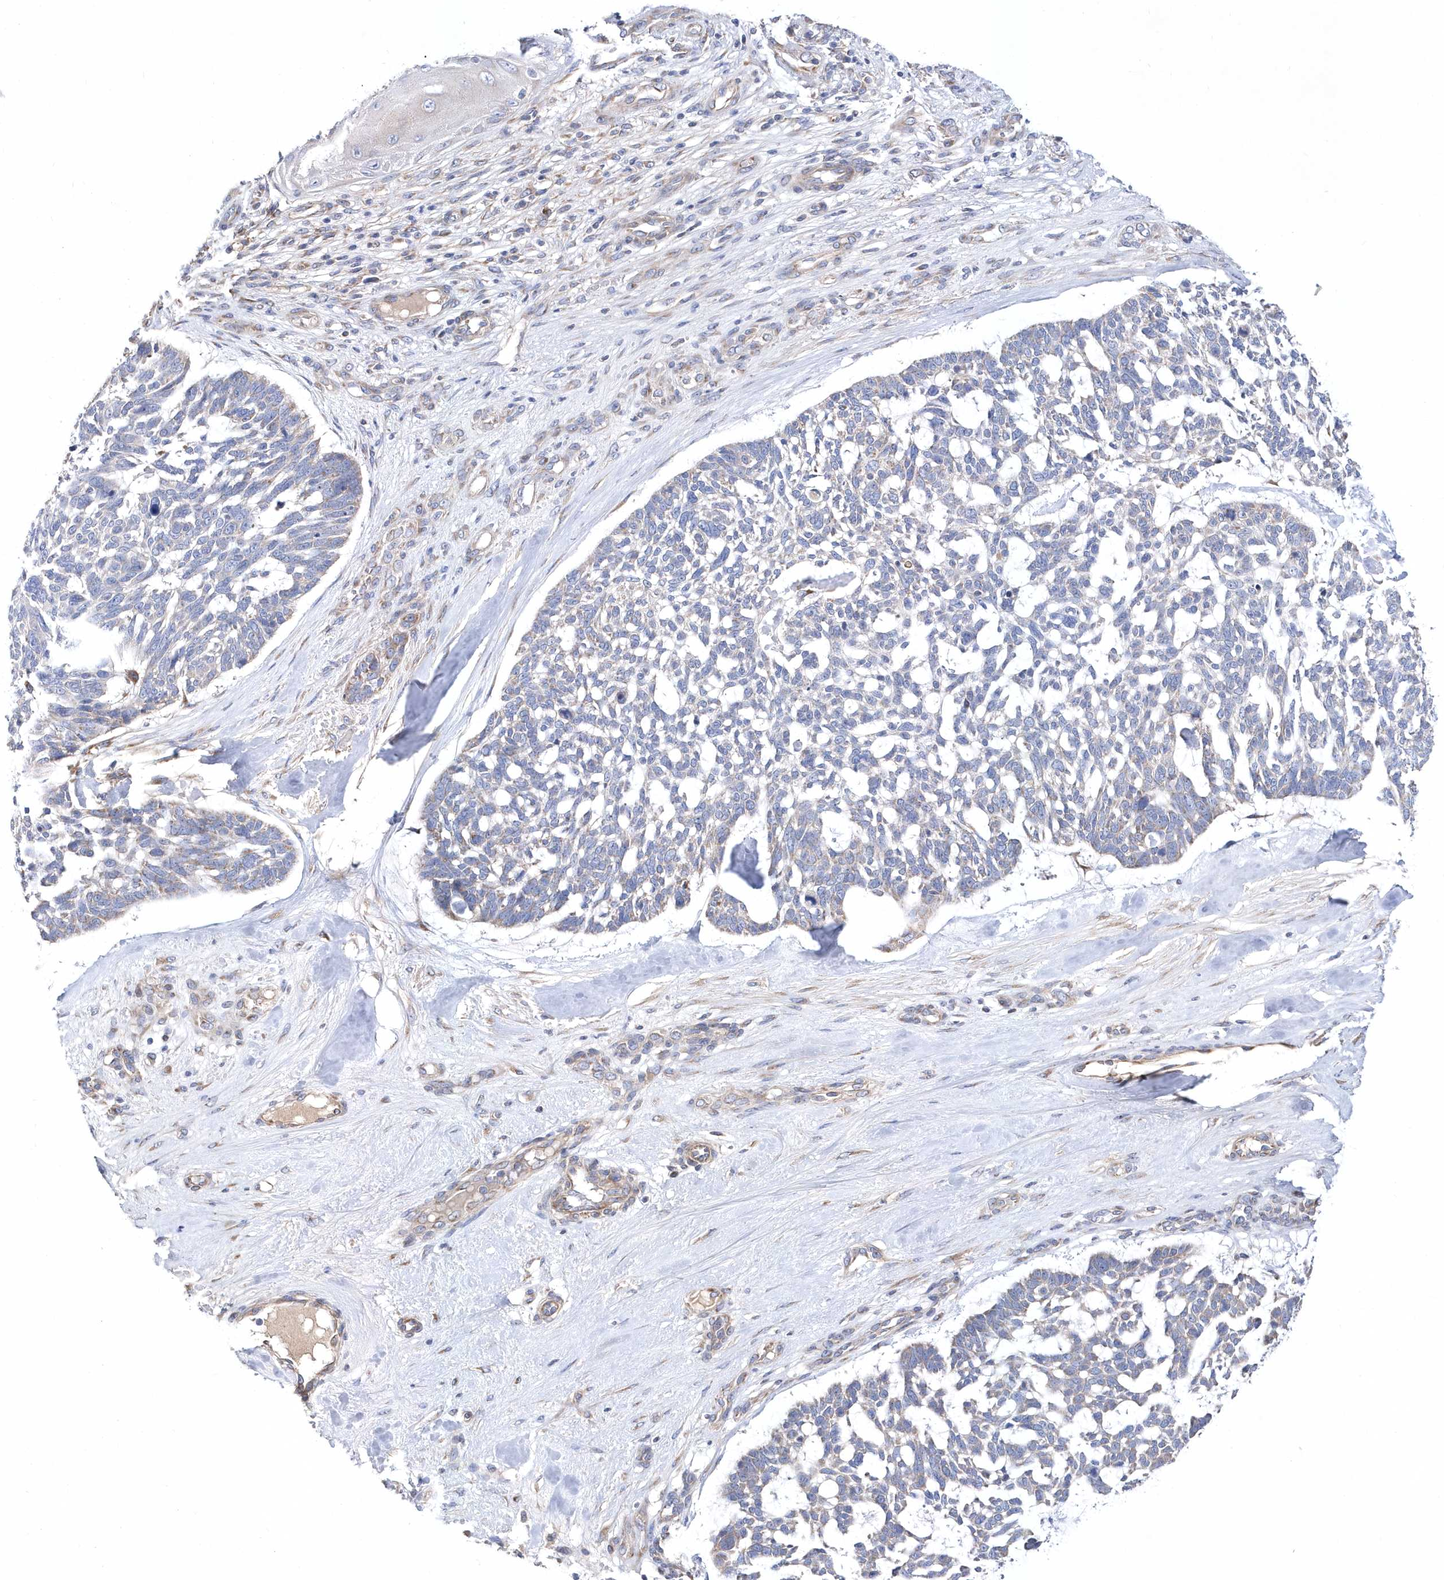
{"staining": {"intensity": "weak", "quantity": "<25%", "location": "cytoplasmic/membranous"}, "tissue": "skin cancer", "cell_type": "Tumor cells", "image_type": "cancer", "snomed": [{"axis": "morphology", "description": "Basal cell carcinoma"}, {"axis": "topography", "description": "Skin"}], "caption": "Immunohistochemistry of human skin cancer demonstrates no expression in tumor cells.", "gene": "METTL8", "patient": {"sex": "male", "age": 88}}